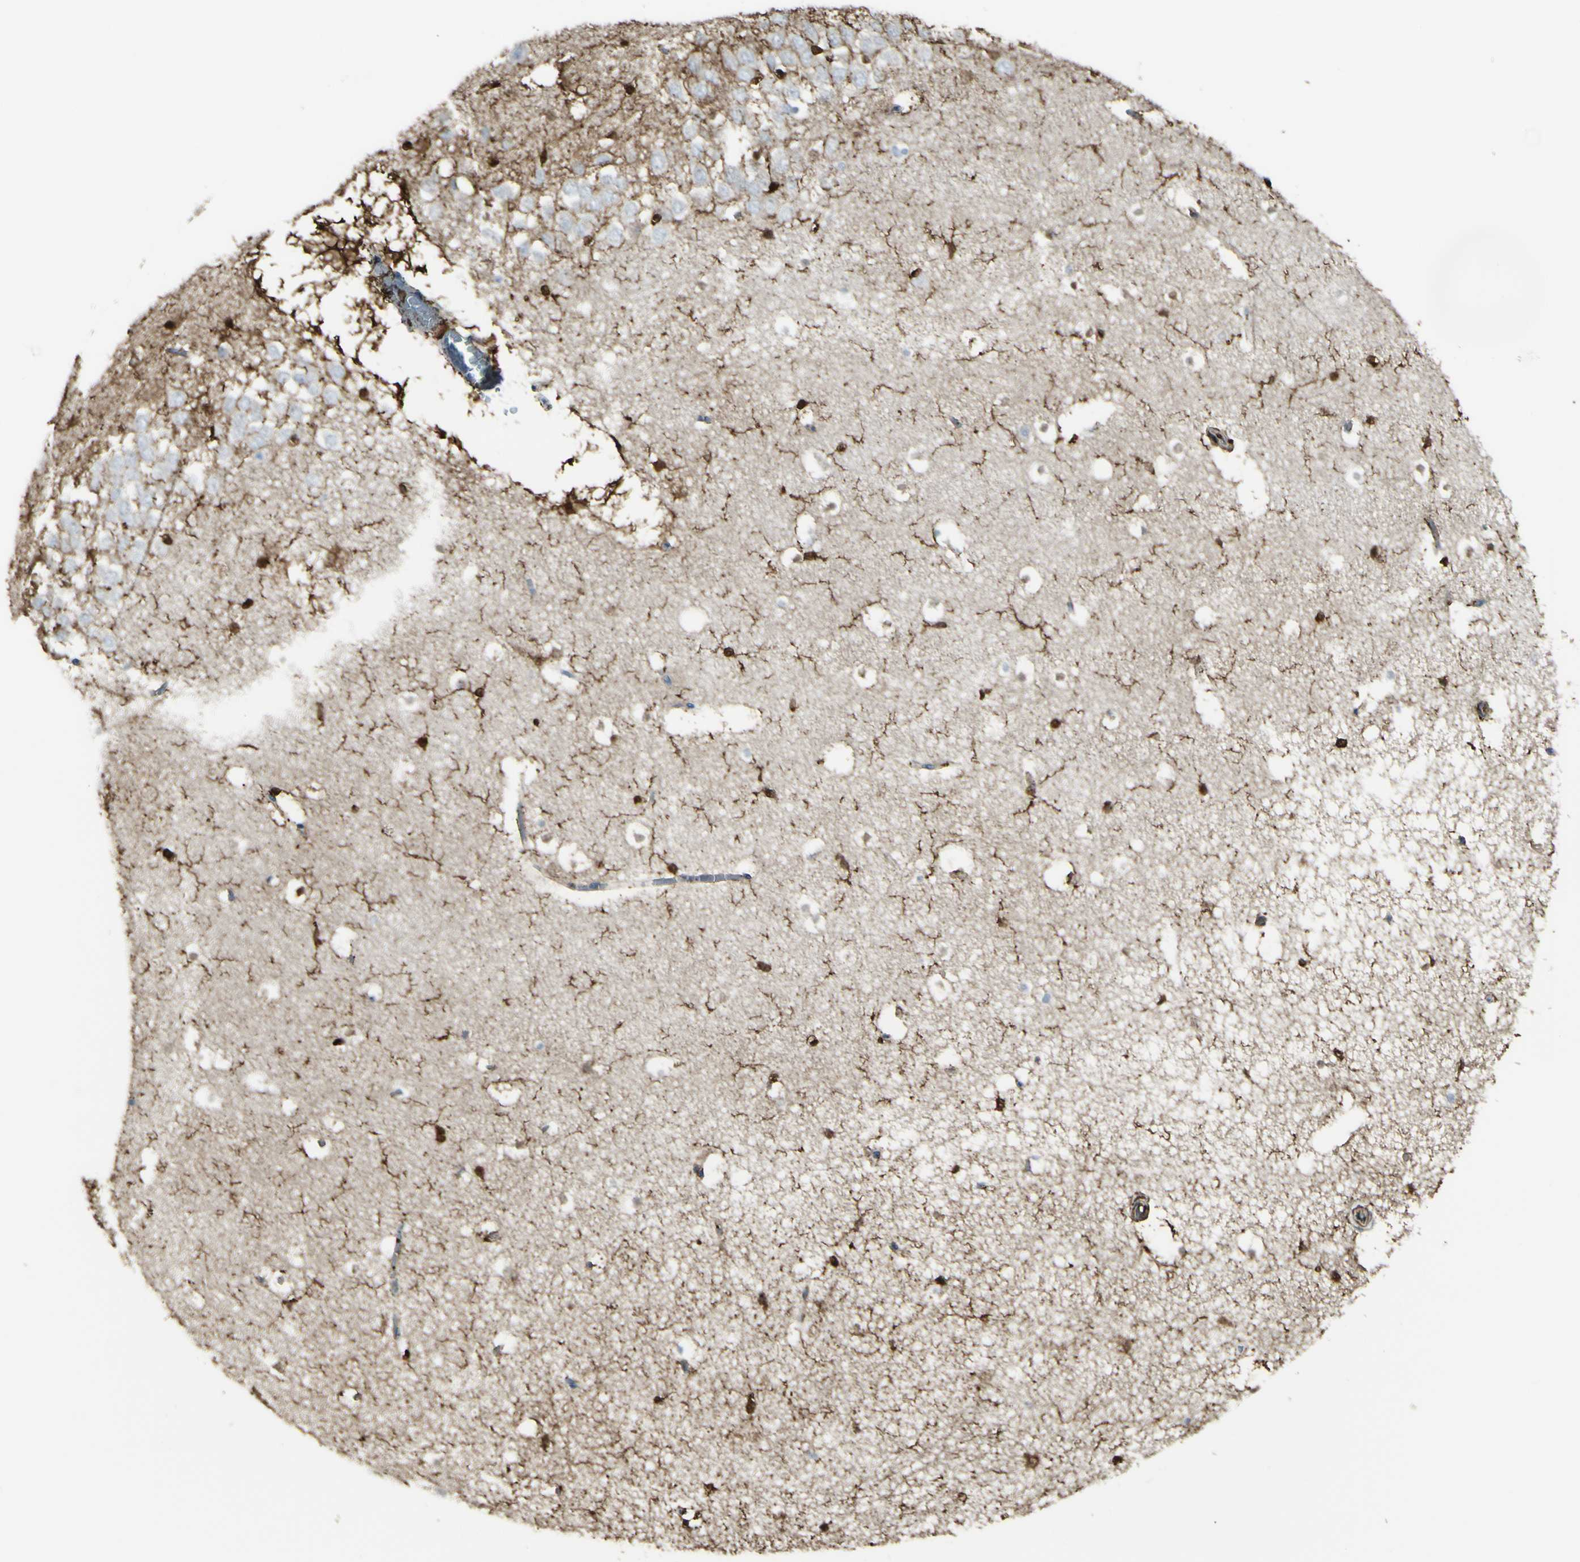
{"staining": {"intensity": "strong", "quantity": "<25%", "location": "cytoplasmic/membranous,nuclear"}, "tissue": "hippocampus", "cell_type": "Glial cells", "image_type": "normal", "snomed": [{"axis": "morphology", "description": "Normal tissue, NOS"}, {"axis": "topography", "description": "Hippocampus"}], "caption": "High-magnification brightfield microscopy of unremarkable hippocampus stained with DAB (3,3'-diaminobenzidine) (brown) and counterstained with hematoxylin (blue). glial cells exhibit strong cytoplasmic/membranous,nuclear expression is seen in approximately<25% of cells. Nuclei are stained in blue.", "gene": "GSN", "patient": {"sex": "male", "age": 45}}